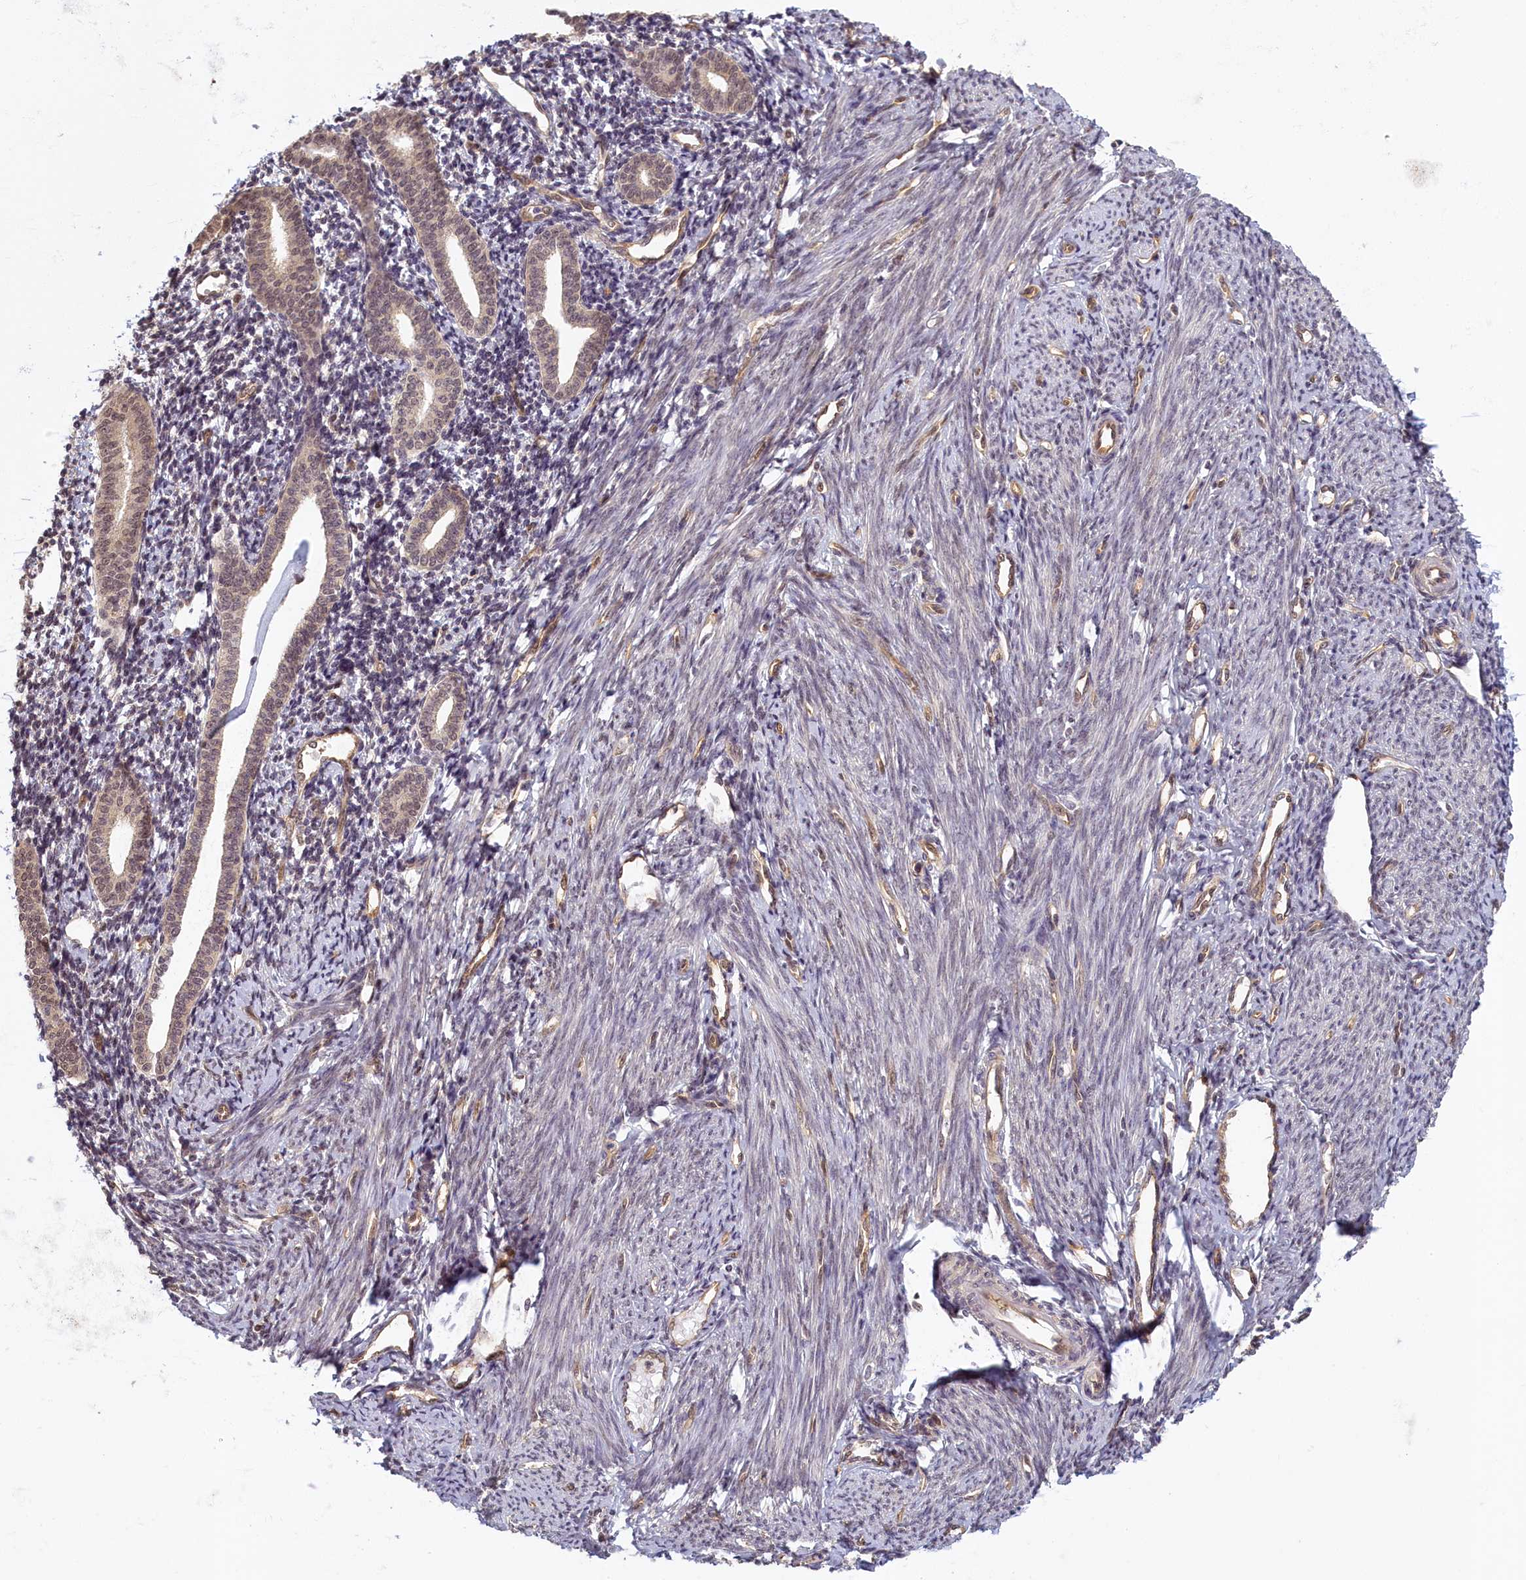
{"staining": {"intensity": "negative", "quantity": "none", "location": "none"}, "tissue": "endometrium", "cell_type": "Cells in endometrial stroma", "image_type": "normal", "snomed": [{"axis": "morphology", "description": "Normal tissue, NOS"}, {"axis": "topography", "description": "Endometrium"}], "caption": "This is a histopathology image of immunohistochemistry staining of benign endometrium, which shows no positivity in cells in endometrial stroma. (Immunohistochemistry, brightfield microscopy, high magnification).", "gene": "C19orf44", "patient": {"sex": "female", "age": 56}}